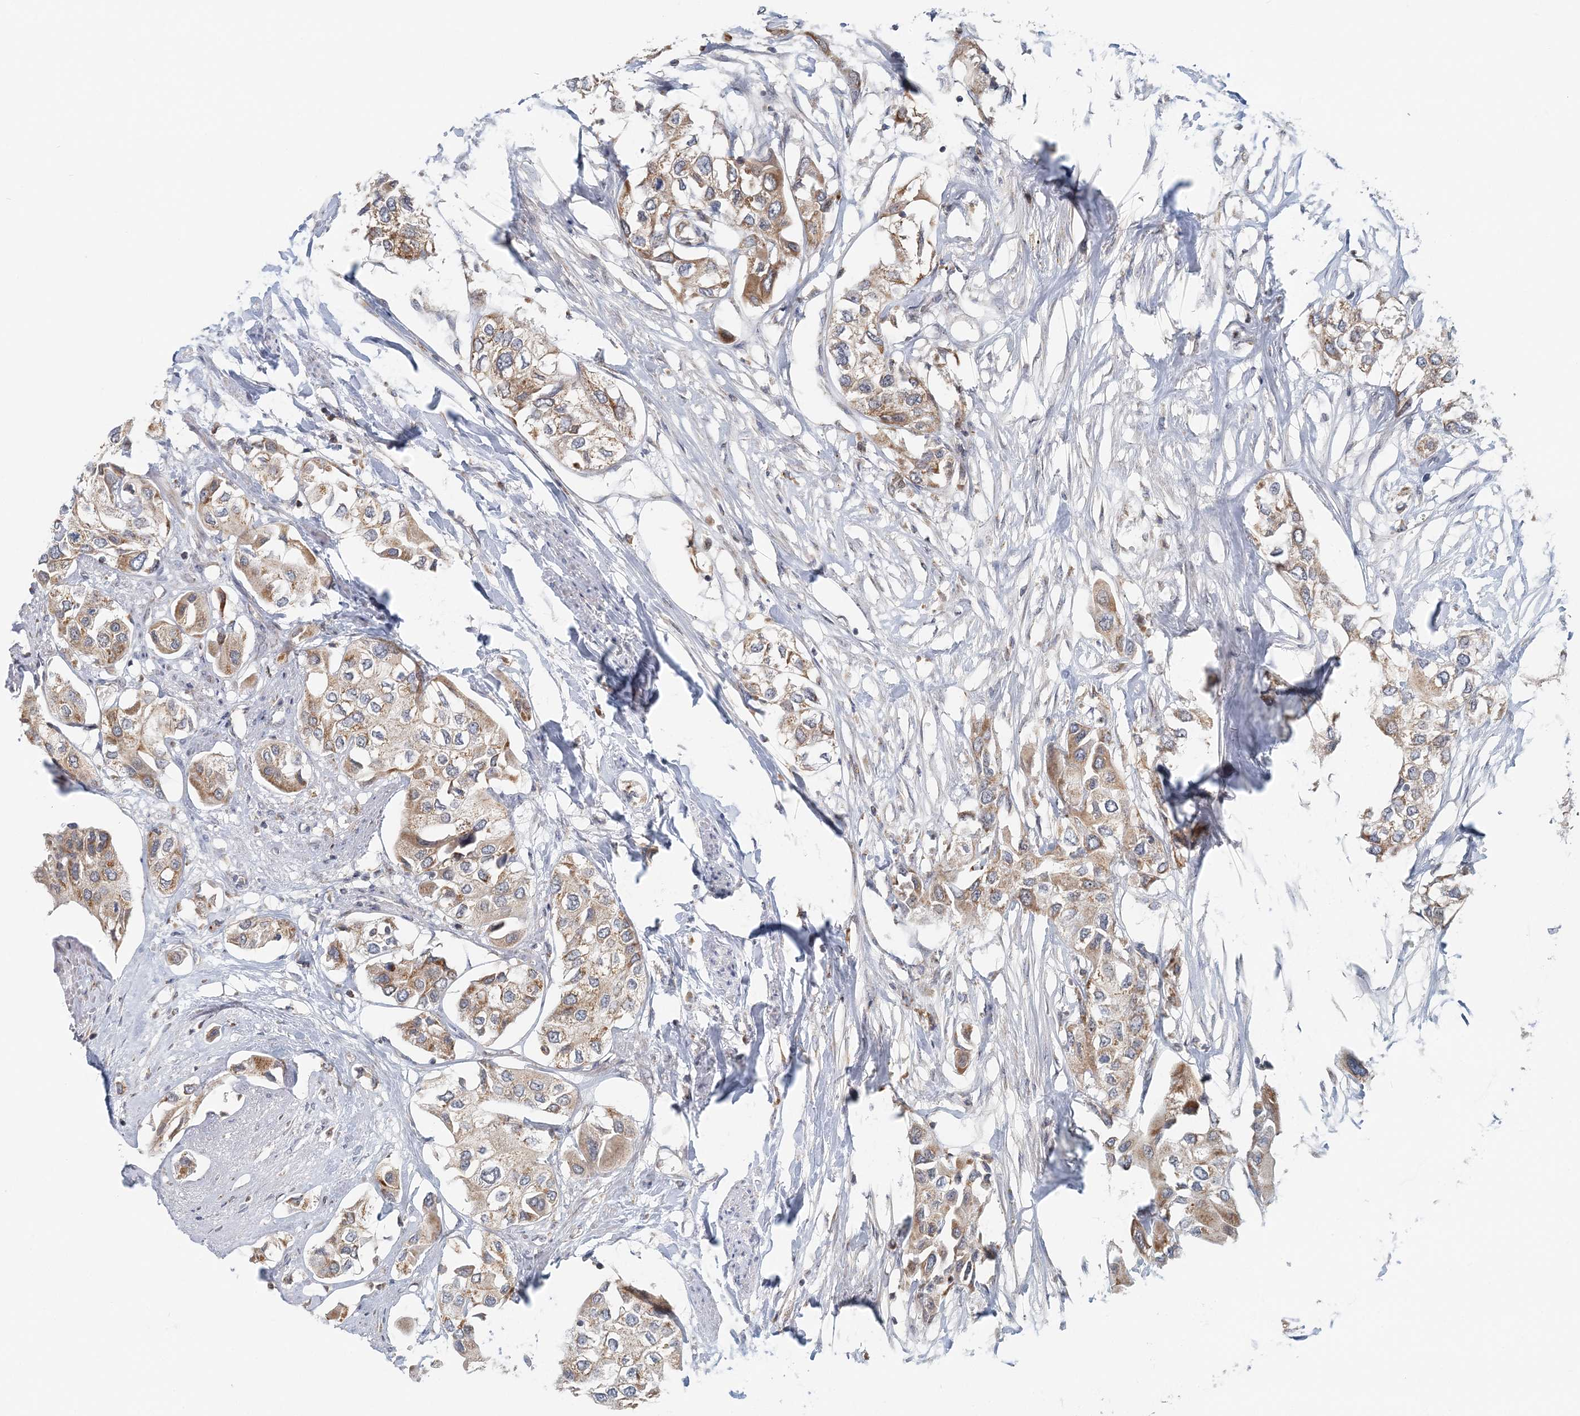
{"staining": {"intensity": "moderate", "quantity": "25%-75%", "location": "cytoplasmic/membranous"}, "tissue": "urothelial cancer", "cell_type": "Tumor cells", "image_type": "cancer", "snomed": [{"axis": "morphology", "description": "Urothelial carcinoma, High grade"}, {"axis": "topography", "description": "Urinary bladder"}], "caption": "Protein expression by IHC reveals moderate cytoplasmic/membranous staining in approximately 25%-75% of tumor cells in urothelial cancer. (Brightfield microscopy of DAB IHC at high magnification).", "gene": "RNF150", "patient": {"sex": "male", "age": 64}}